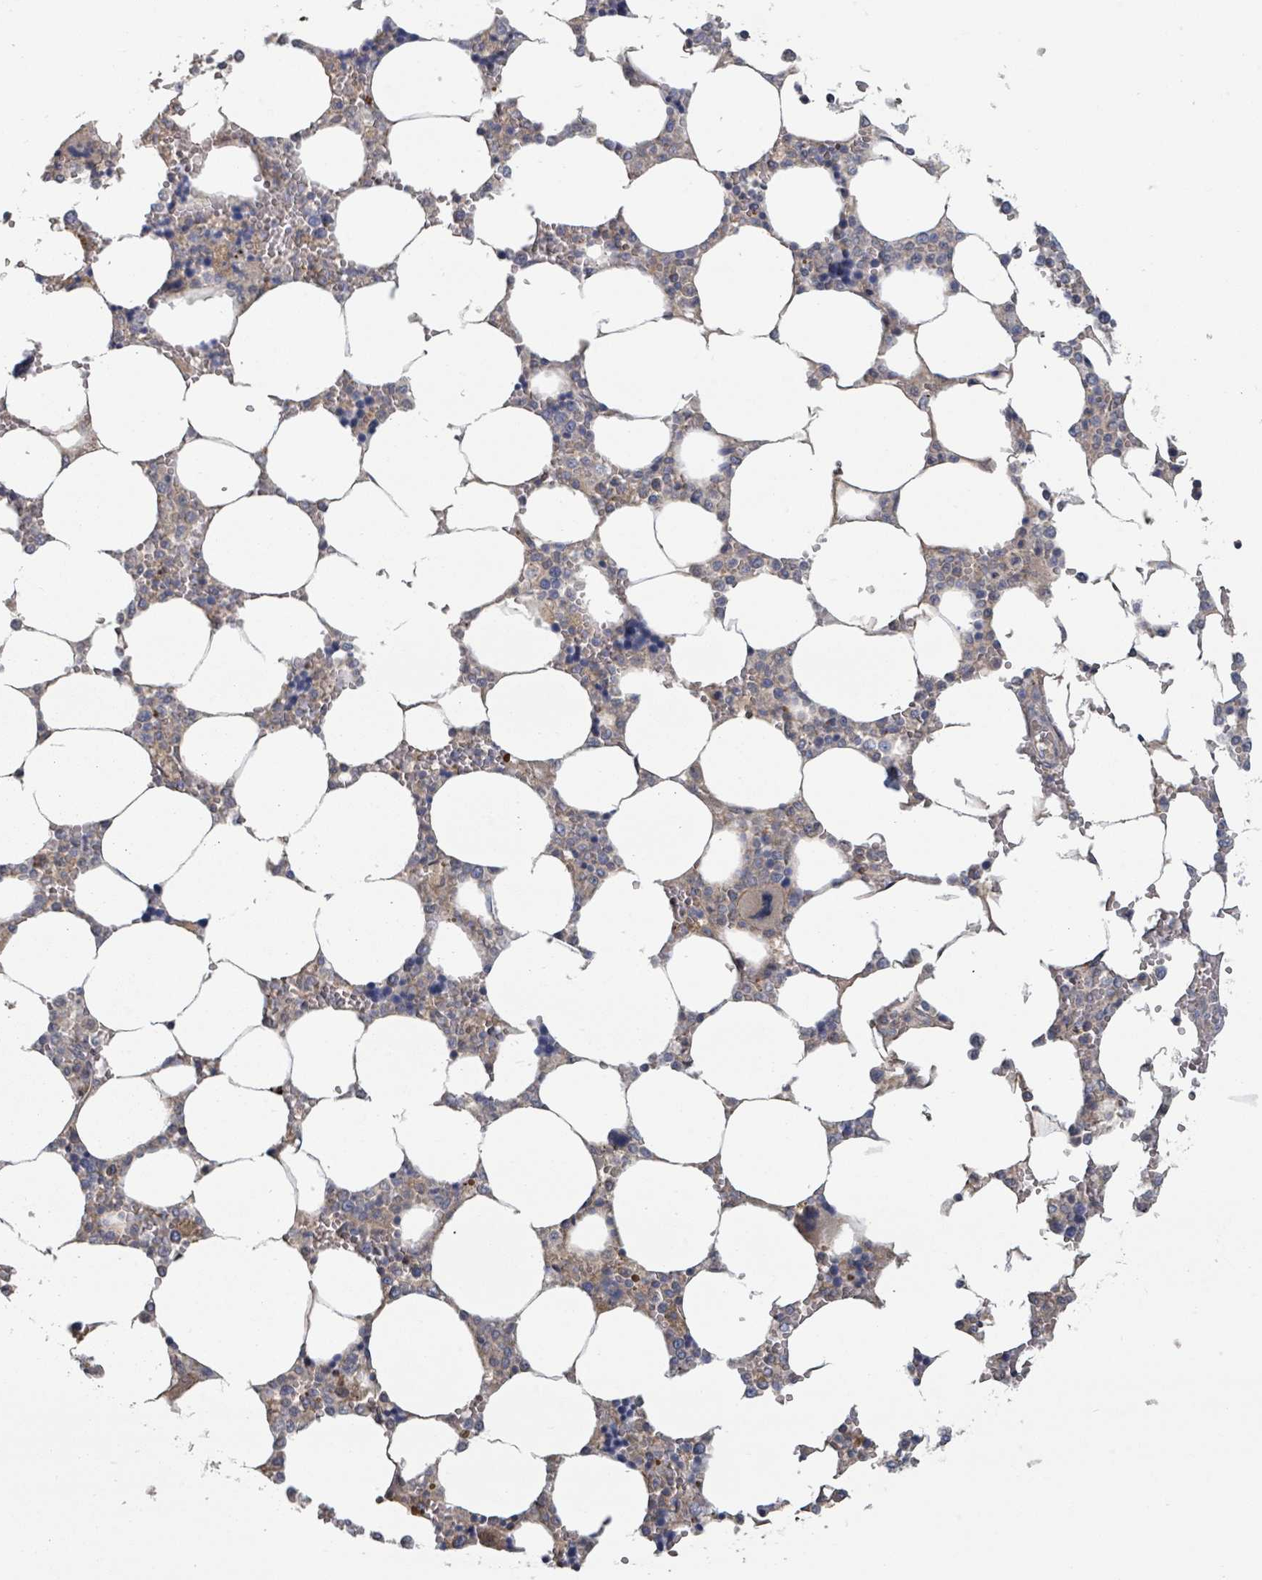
{"staining": {"intensity": "weak", "quantity": "<25%", "location": "cytoplasmic/membranous"}, "tissue": "bone marrow", "cell_type": "Hematopoietic cells", "image_type": "normal", "snomed": [{"axis": "morphology", "description": "Normal tissue, NOS"}, {"axis": "topography", "description": "Bone marrow"}], "caption": "Immunohistochemistry of unremarkable human bone marrow shows no staining in hematopoietic cells.", "gene": "GABBR1", "patient": {"sex": "male", "age": 64}}